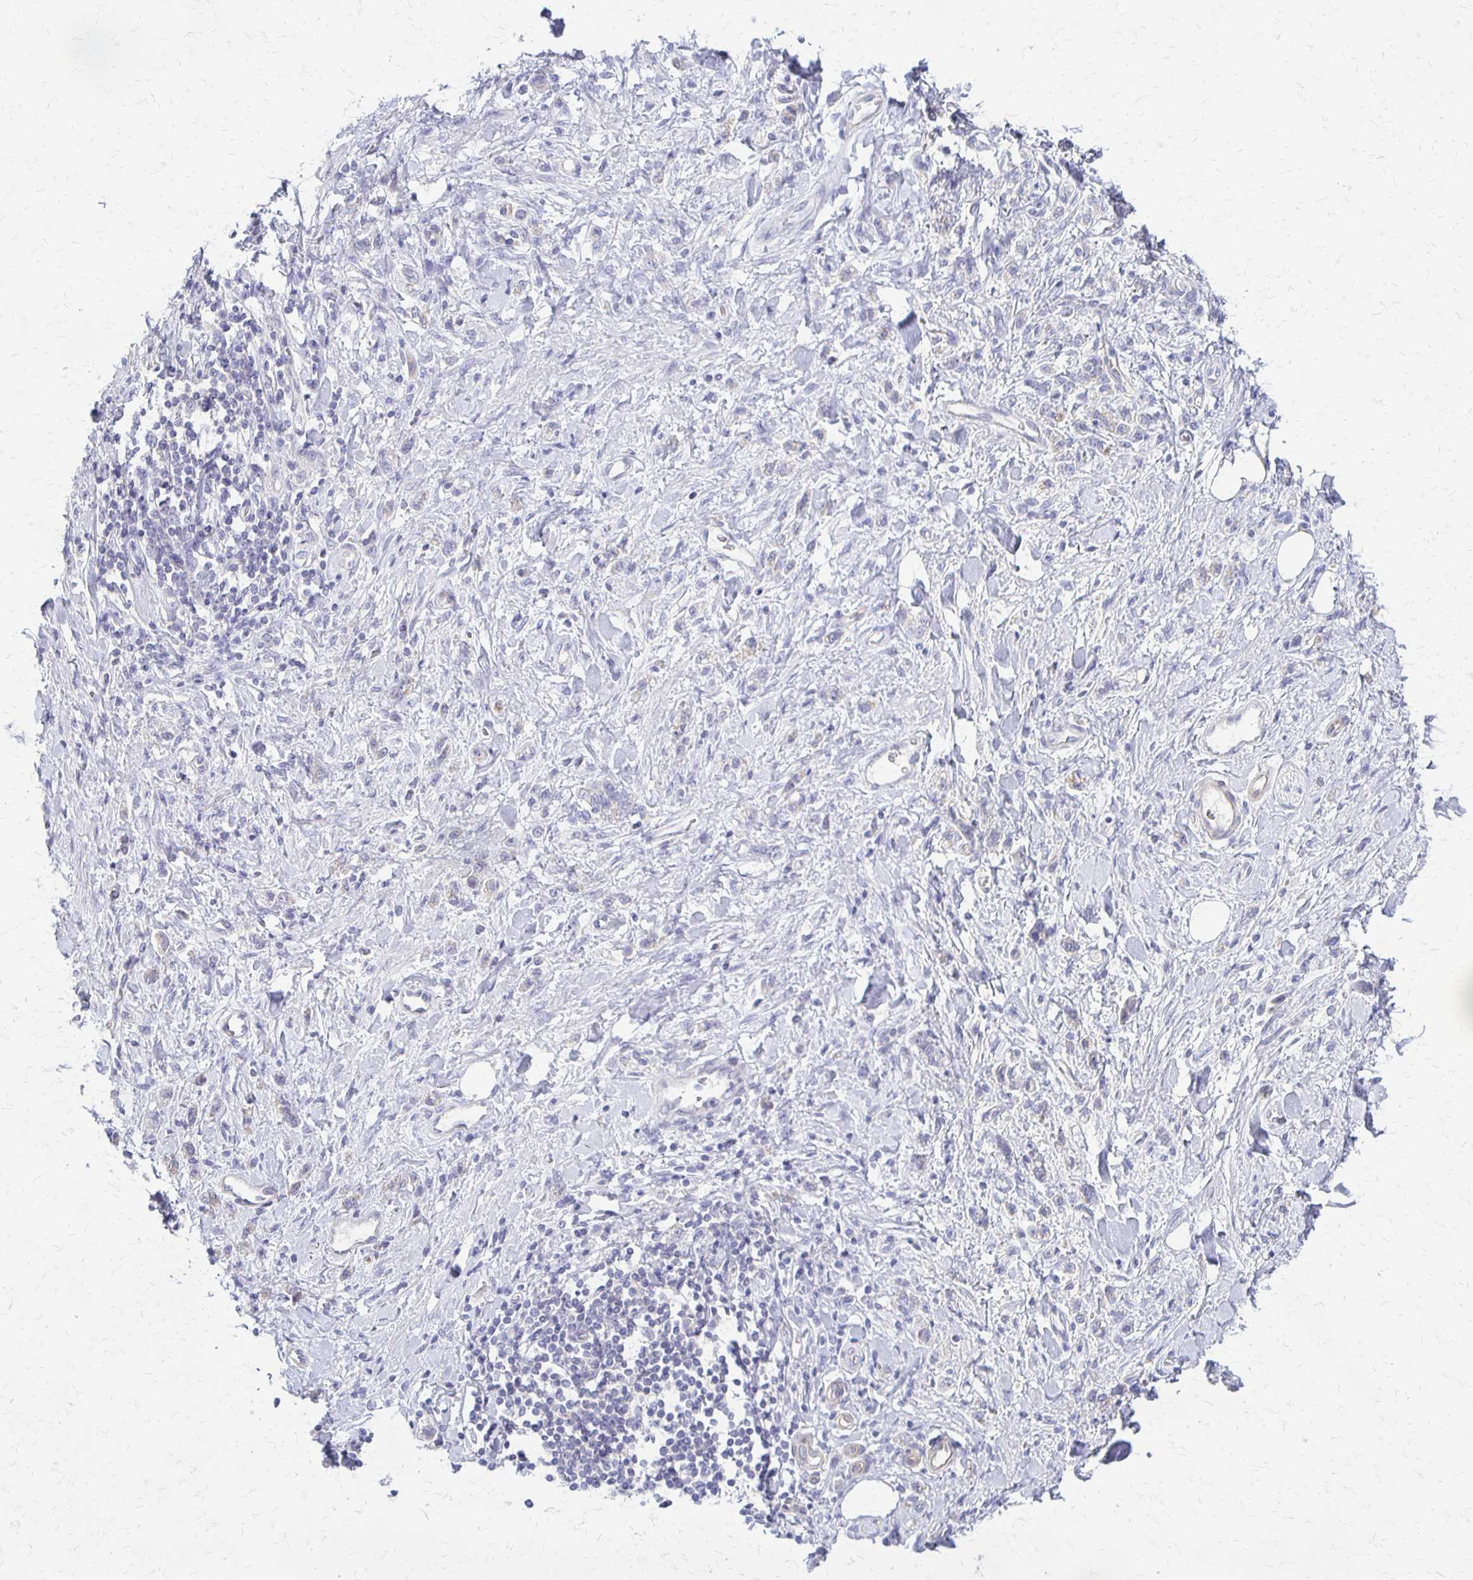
{"staining": {"intensity": "negative", "quantity": "none", "location": "none"}, "tissue": "stomach cancer", "cell_type": "Tumor cells", "image_type": "cancer", "snomed": [{"axis": "morphology", "description": "Adenocarcinoma, NOS"}, {"axis": "topography", "description": "Stomach"}], "caption": "This photomicrograph is of adenocarcinoma (stomach) stained with immunohistochemistry to label a protein in brown with the nuclei are counter-stained blue. There is no positivity in tumor cells.", "gene": "RHOC", "patient": {"sex": "male", "age": 77}}